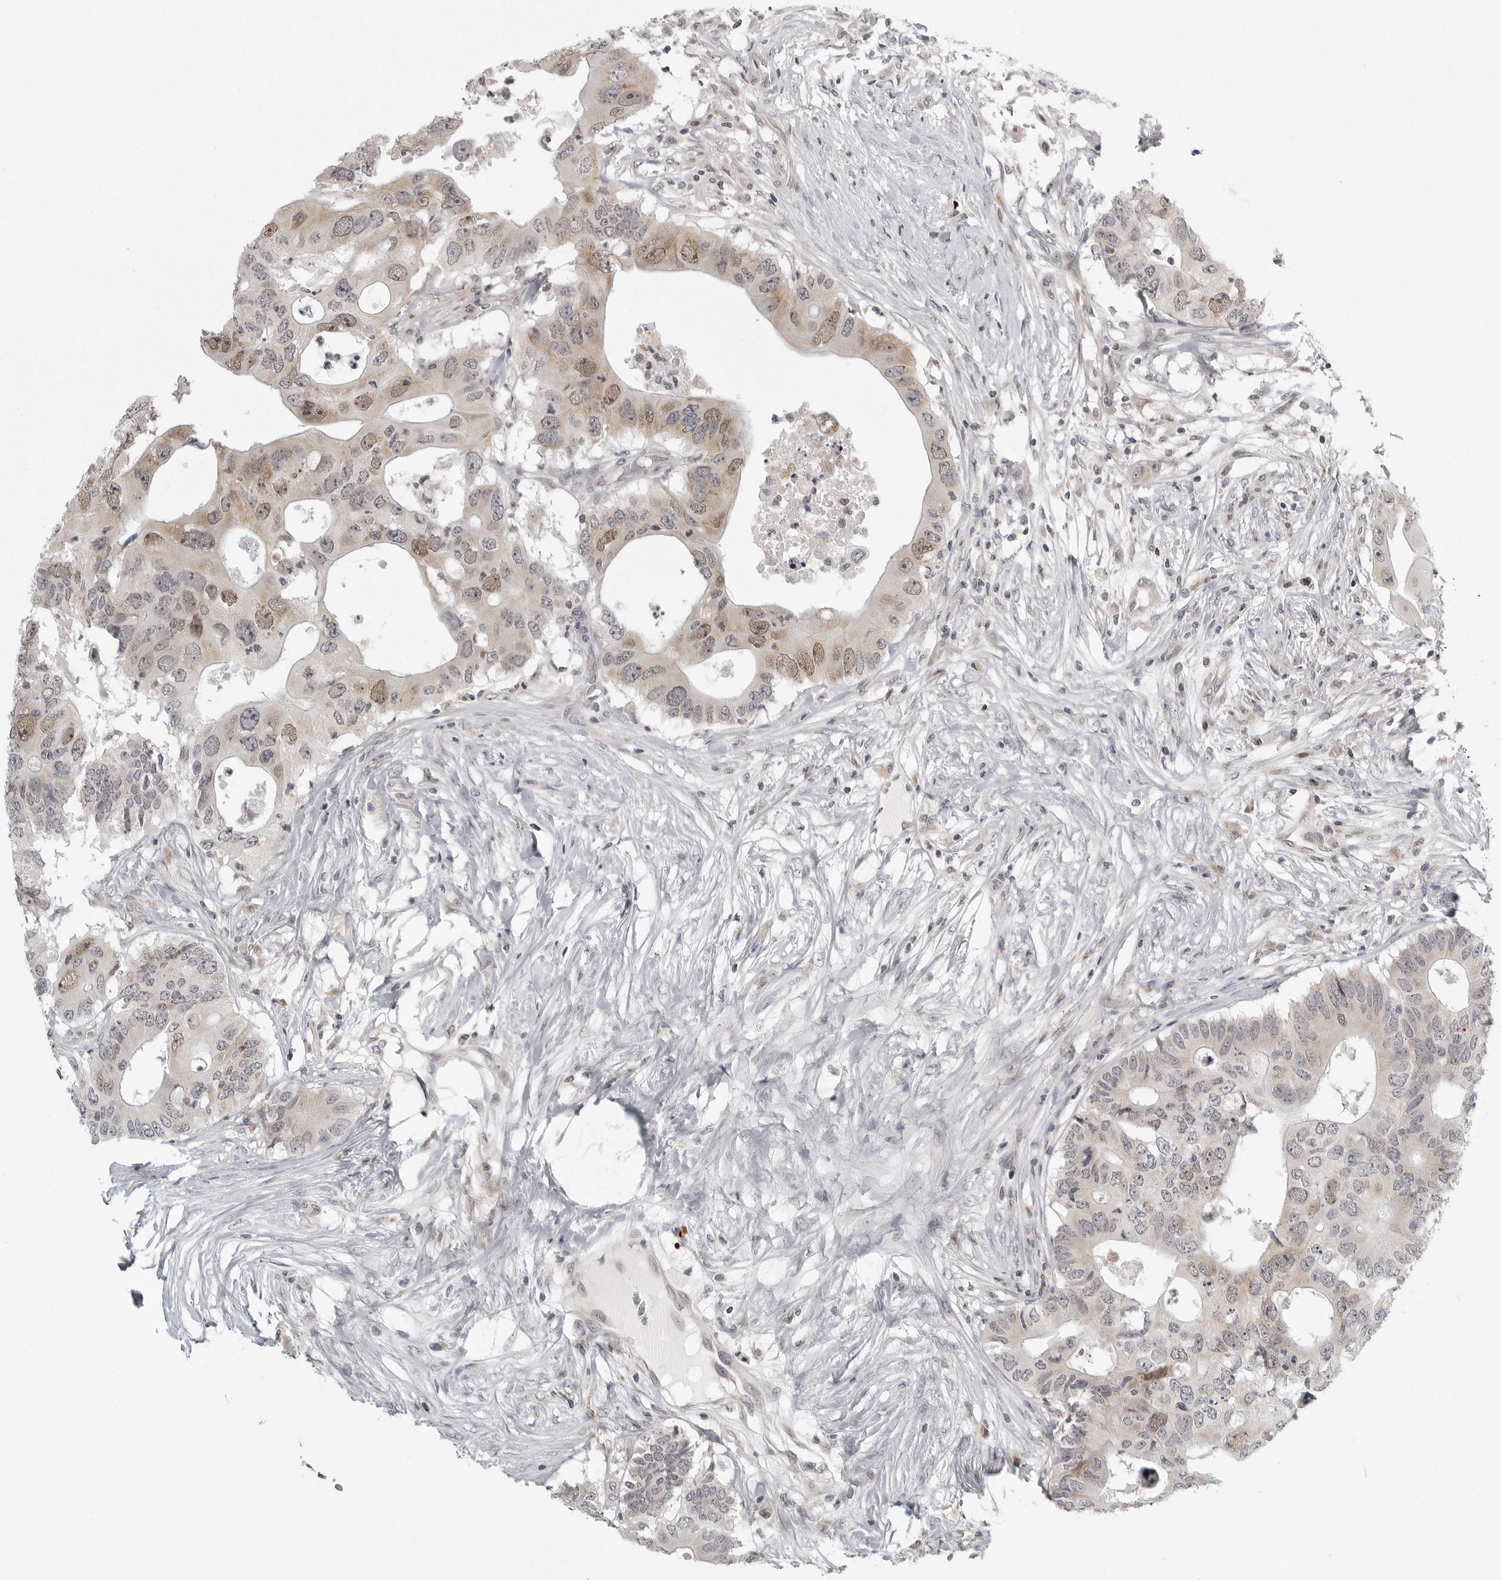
{"staining": {"intensity": "moderate", "quantity": "<25%", "location": "nuclear"}, "tissue": "colorectal cancer", "cell_type": "Tumor cells", "image_type": "cancer", "snomed": [{"axis": "morphology", "description": "Adenocarcinoma, NOS"}, {"axis": "topography", "description": "Colon"}], "caption": "The photomicrograph shows staining of adenocarcinoma (colorectal), revealing moderate nuclear protein expression (brown color) within tumor cells.", "gene": "TUT4", "patient": {"sex": "male", "age": 71}}